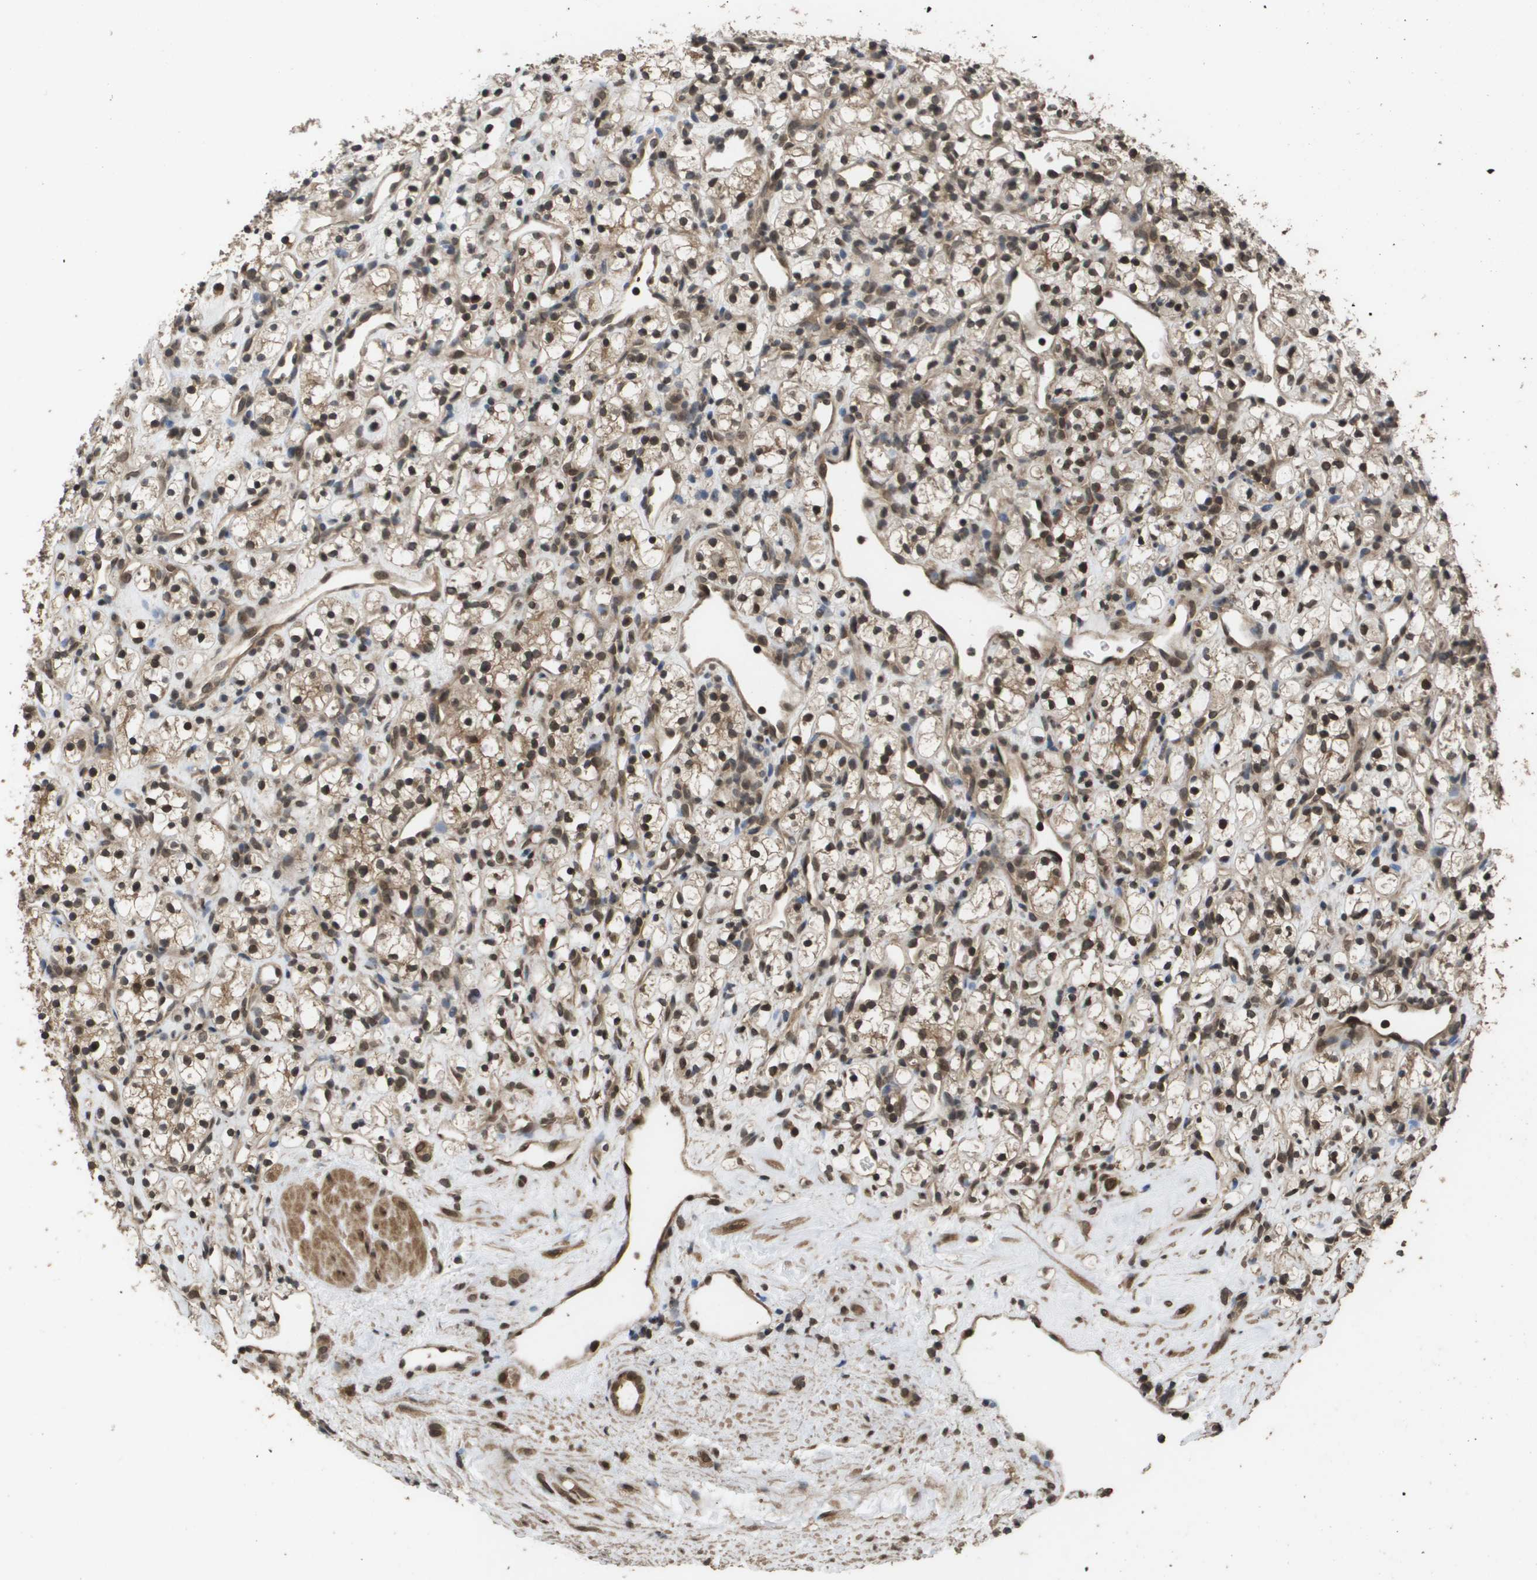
{"staining": {"intensity": "strong", "quantity": ">75%", "location": "cytoplasmic/membranous,nuclear"}, "tissue": "renal cancer", "cell_type": "Tumor cells", "image_type": "cancer", "snomed": [{"axis": "morphology", "description": "Adenocarcinoma, NOS"}, {"axis": "topography", "description": "Kidney"}], "caption": "Human renal cancer (adenocarcinoma) stained with a protein marker demonstrates strong staining in tumor cells.", "gene": "AXIN2", "patient": {"sex": "female", "age": 60}}